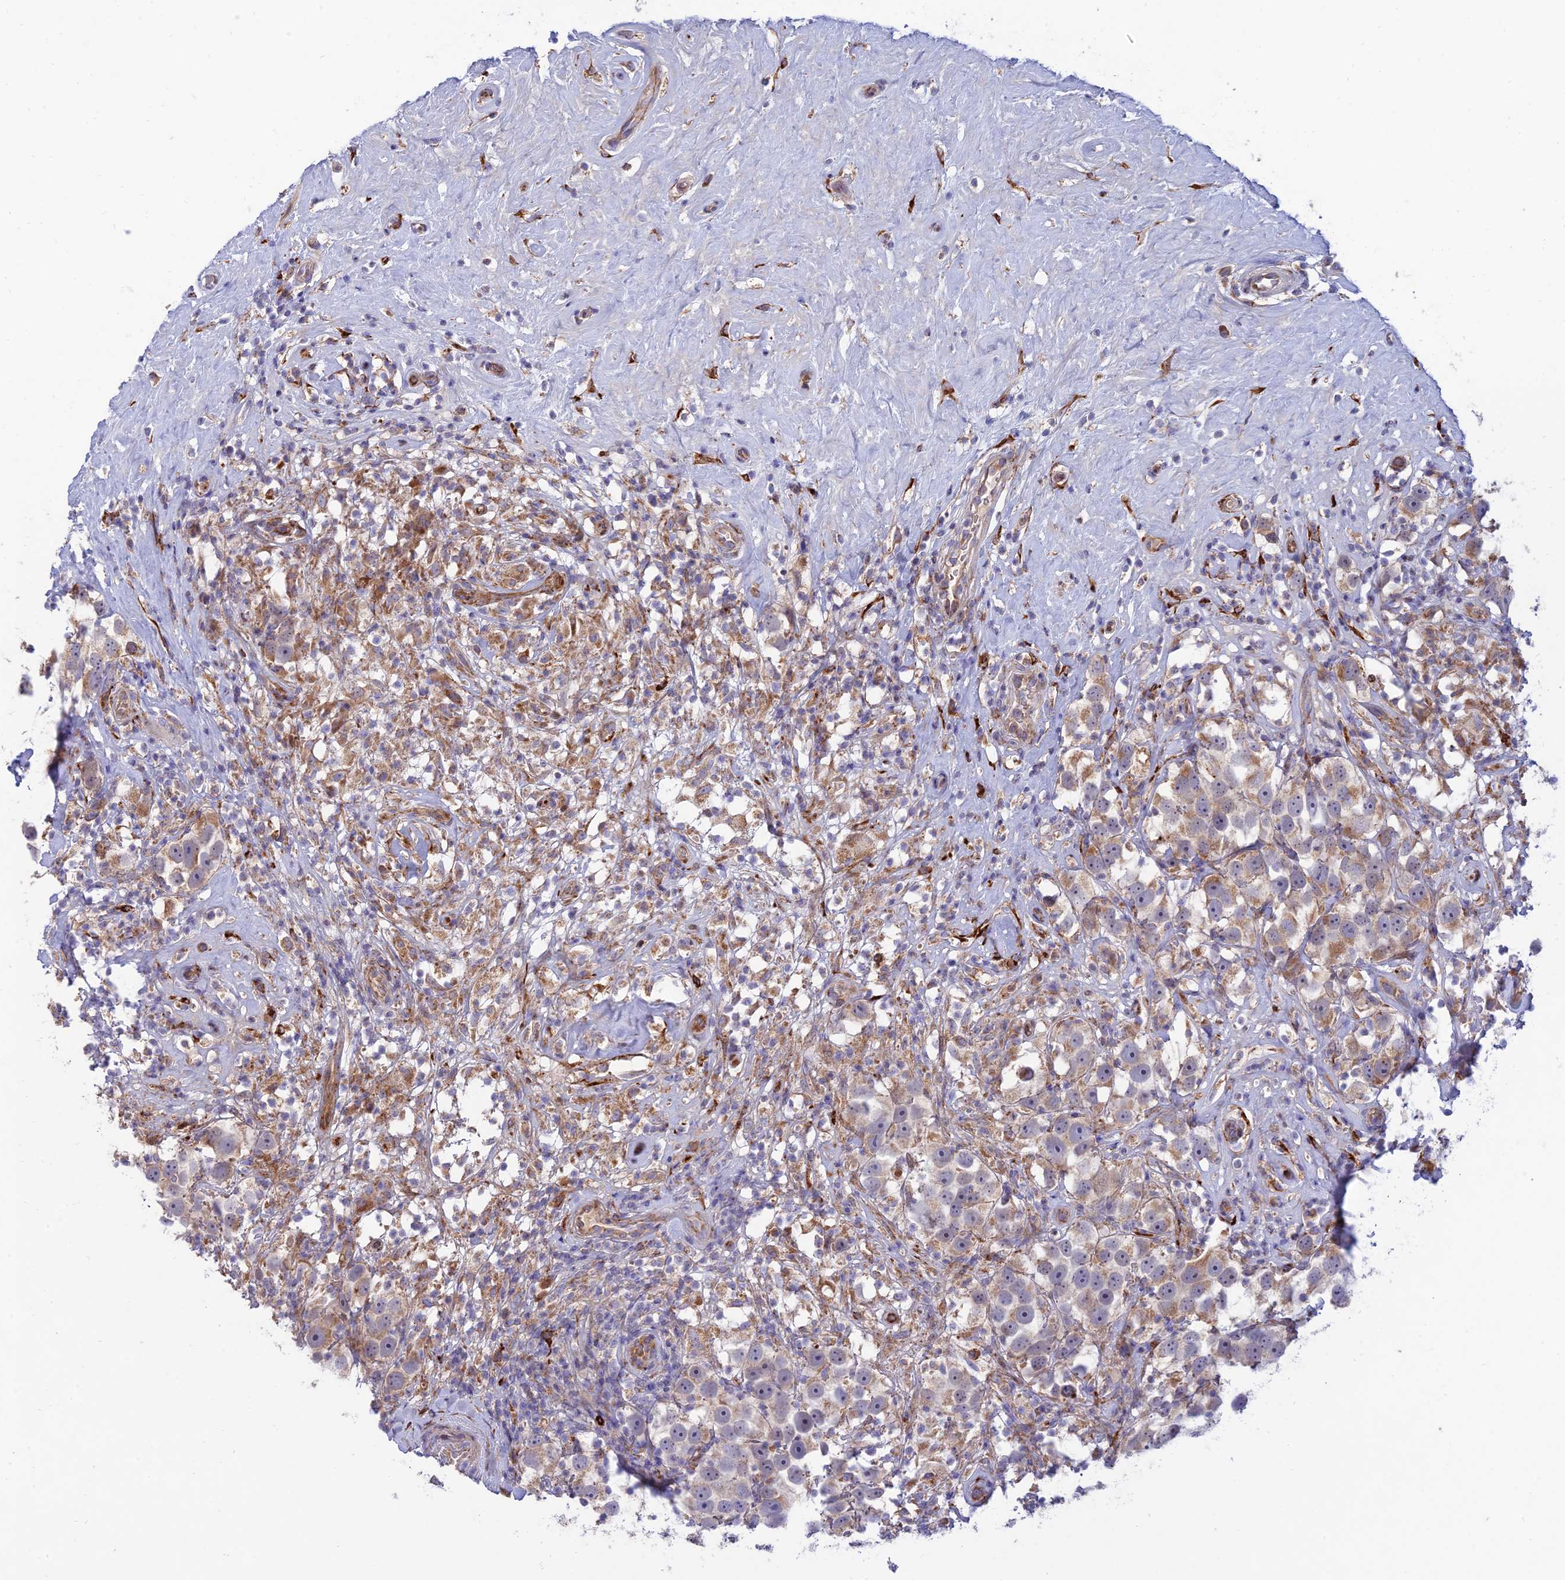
{"staining": {"intensity": "weak", "quantity": "25%-75%", "location": "cytoplasmic/membranous"}, "tissue": "testis cancer", "cell_type": "Tumor cells", "image_type": "cancer", "snomed": [{"axis": "morphology", "description": "Seminoma, NOS"}, {"axis": "topography", "description": "Testis"}], "caption": "DAB (3,3'-diaminobenzidine) immunohistochemical staining of testis cancer (seminoma) displays weak cytoplasmic/membranous protein positivity in about 25%-75% of tumor cells.", "gene": "RCN3", "patient": {"sex": "male", "age": 49}}